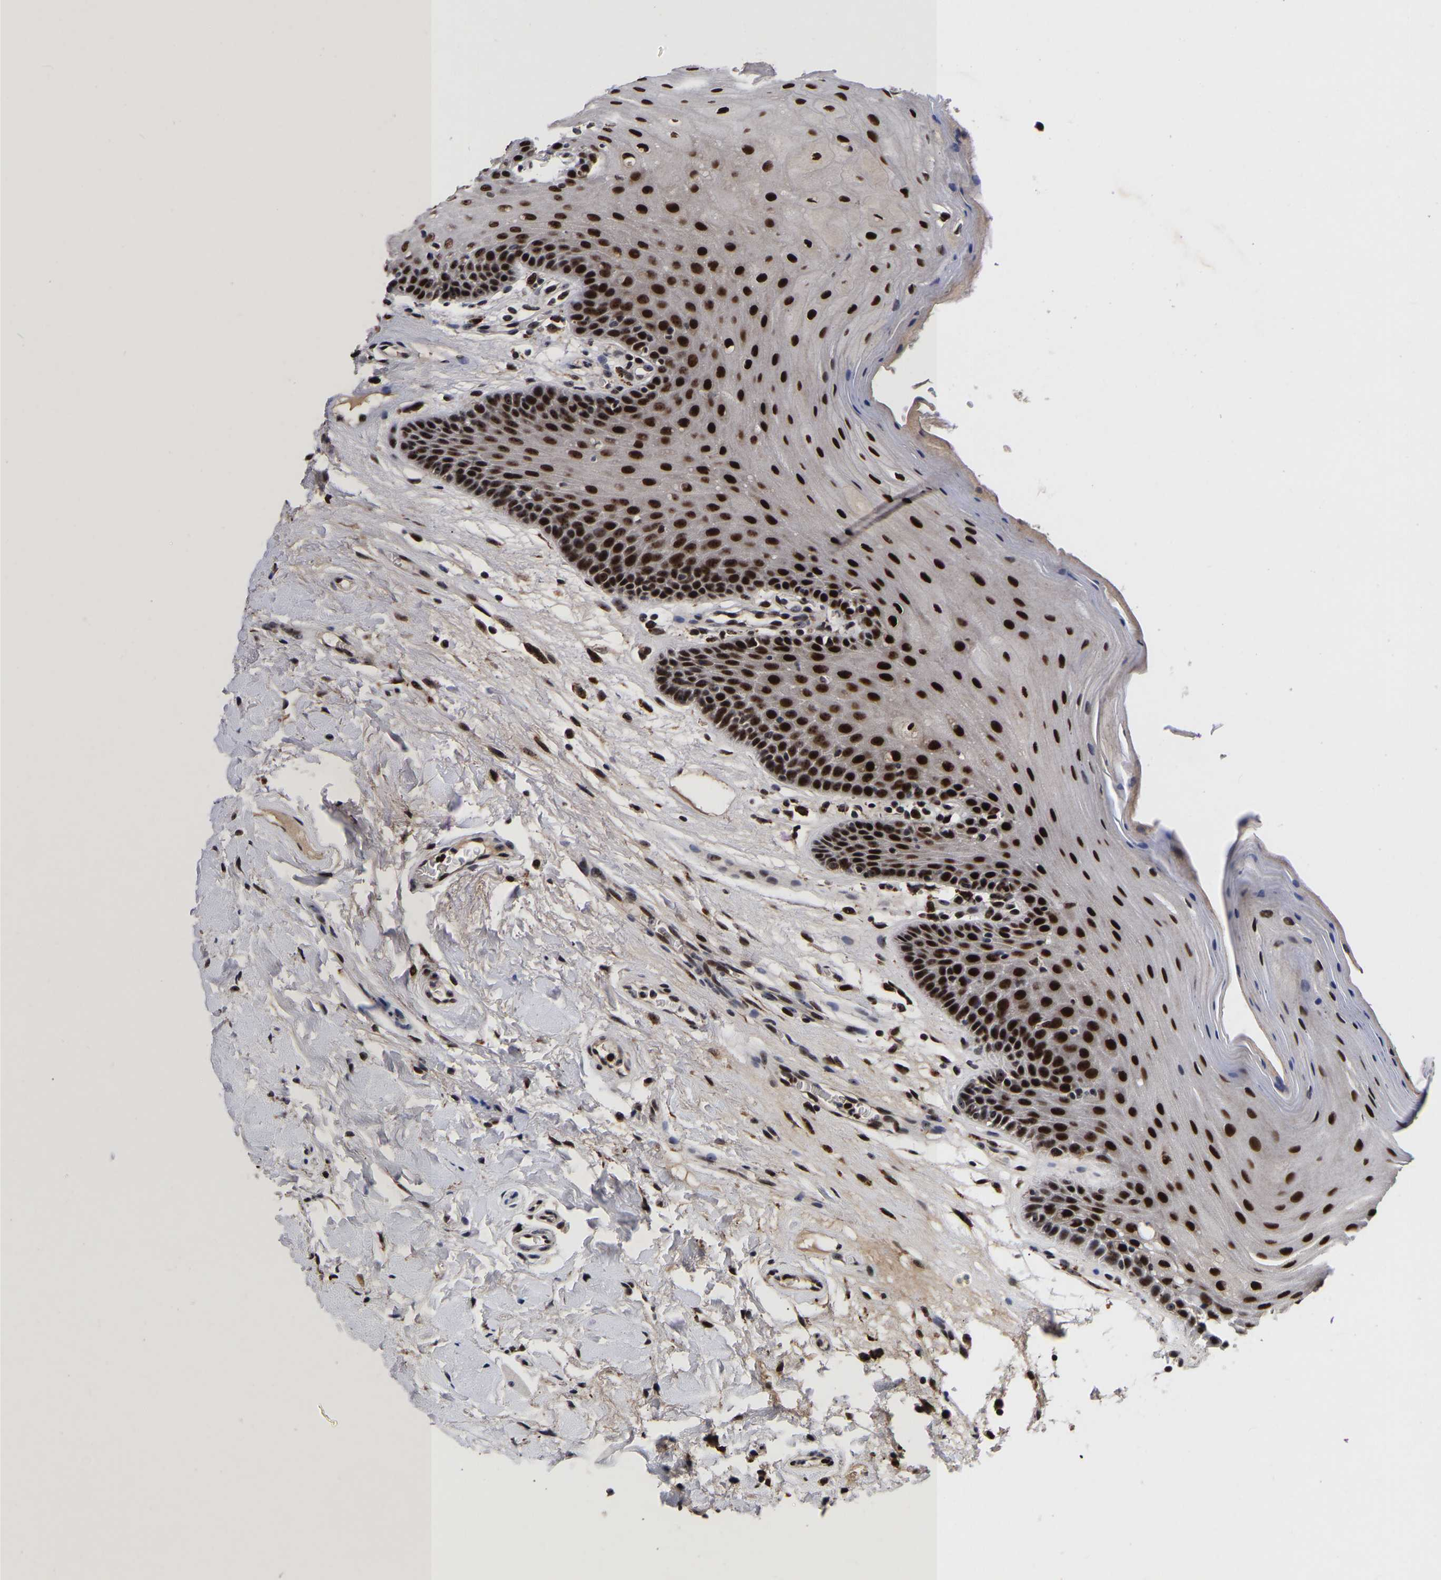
{"staining": {"intensity": "strong", "quantity": ">75%", "location": "nuclear"}, "tissue": "oral mucosa", "cell_type": "Squamous epithelial cells", "image_type": "normal", "snomed": [{"axis": "morphology", "description": "Normal tissue, NOS"}, {"axis": "morphology", "description": "Squamous cell carcinoma, NOS"}, {"axis": "topography", "description": "Oral tissue"}, {"axis": "topography", "description": "Head-Neck"}], "caption": "IHC photomicrograph of normal oral mucosa: oral mucosa stained using immunohistochemistry demonstrates high levels of strong protein expression localized specifically in the nuclear of squamous epithelial cells, appearing as a nuclear brown color.", "gene": "JUNB", "patient": {"sex": "male", "age": 71}}